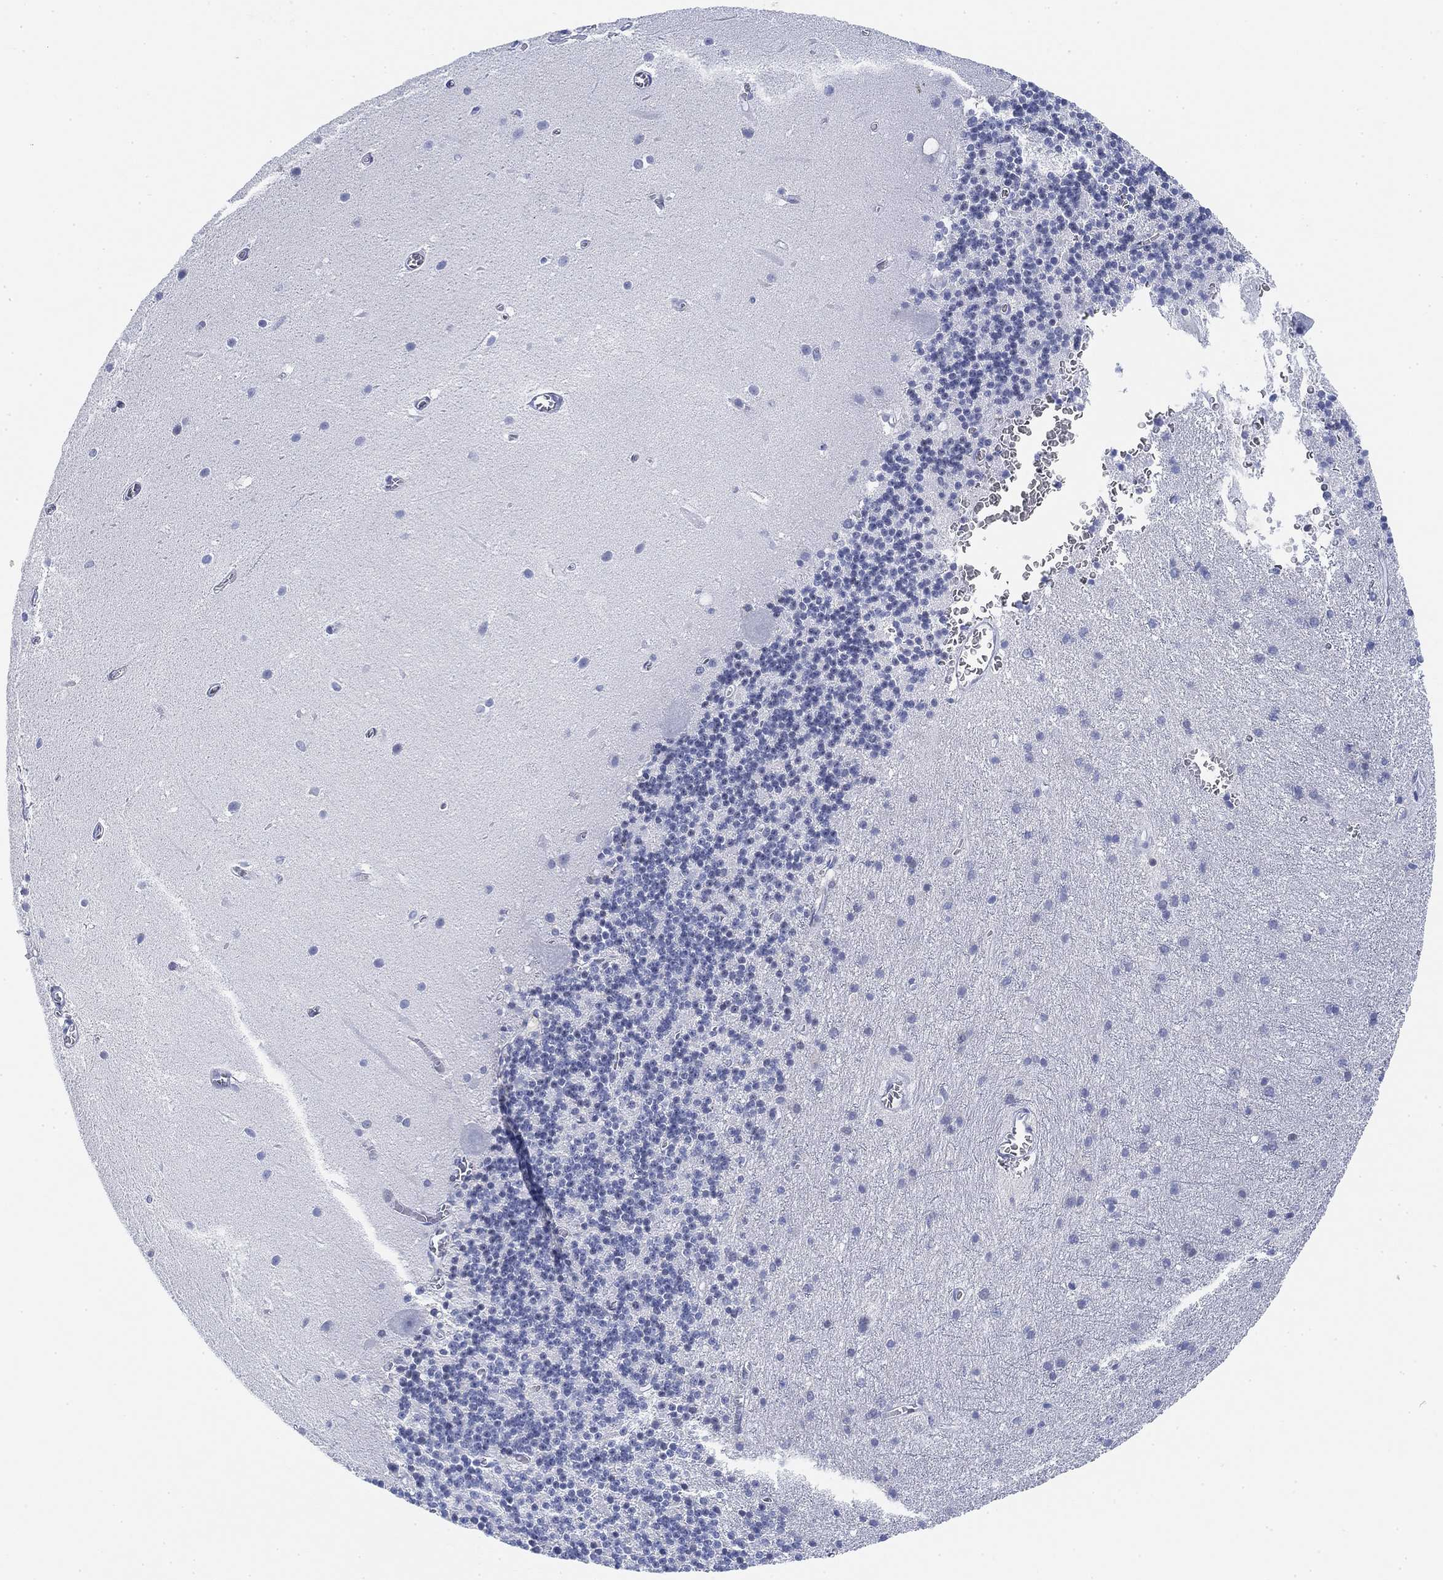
{"staining": {"intensity": "negative", "quantity": "none", "location": "none"}, "tissue": "cerebellum", "cell_type": "Cells in granular layer", "image_type": "normal", "snomed": [{"axis": "morphology", "description": "Normal tissue, NOS"}, {"axis": "topography", "description": "Cerebellum"}], "caption": "Immunohistochemical staining of unremarkable cerebellum shows no significant positivity in cells in granular layer. The staining was performed using DAB (3,3'-diaminobenzidine) to visualize the protein expression in brown, while the nuclei were stained in blue with hematoxylin (Magnification: 20x).", "gene": "FYB1", "patient": {"sex": "male", "age": 70}}